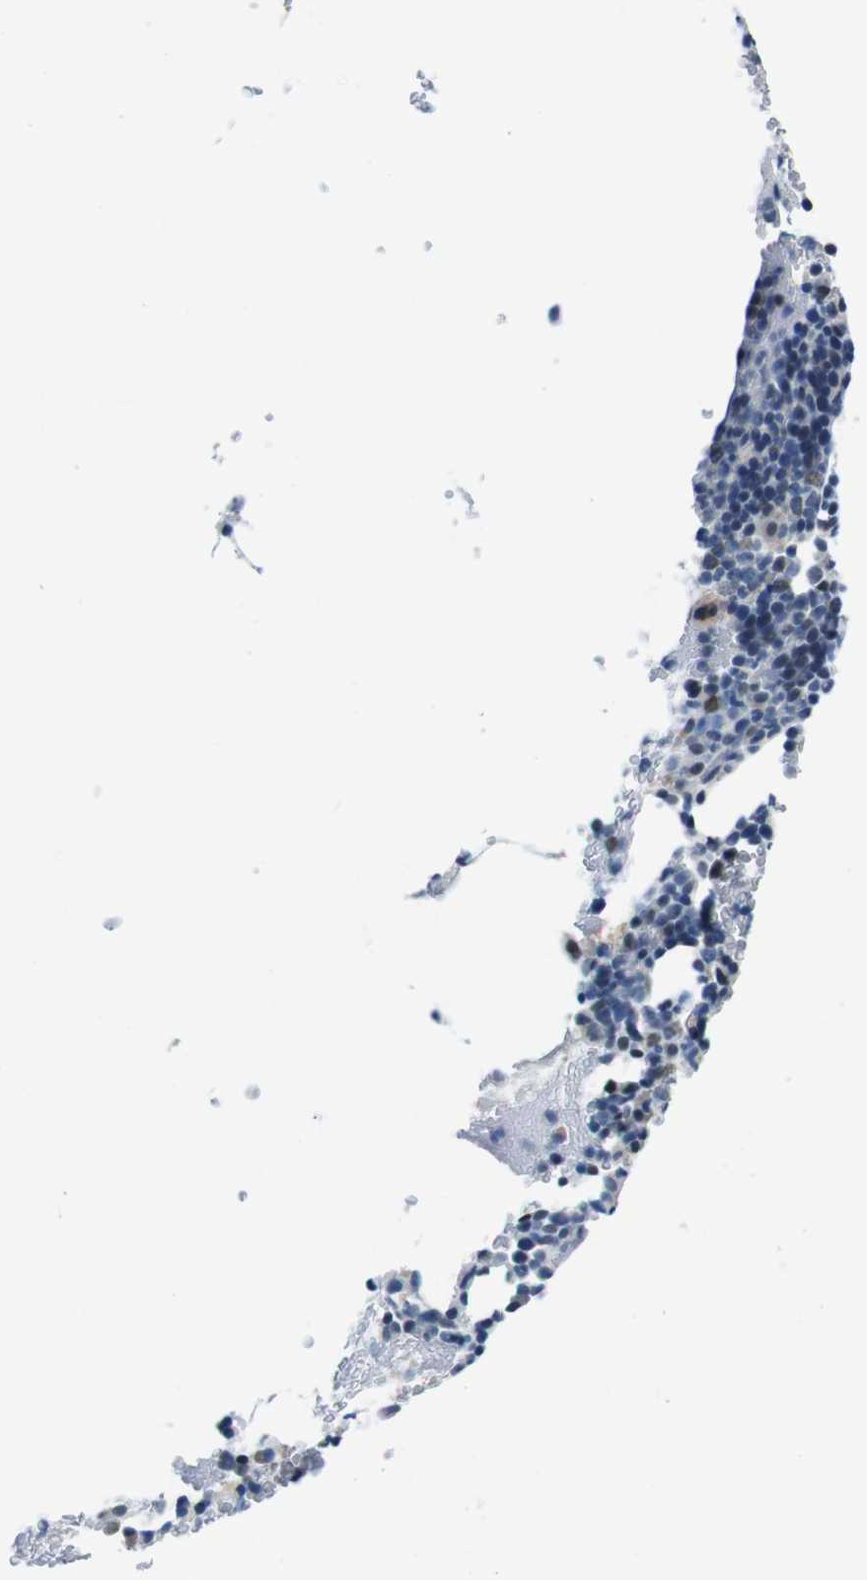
{"staining": {"intensity": "negative", "quantity": "none", "location": "none"}, "tissue": "bone marrow", "cell_type": "Hematopoietic cells", "image_type": "normal", "snomed": [{"axis": "morphology", "description": "Normal tissue, NOS"}, {"axis": "morphology", "description": "Inflammation, NOS"}, {"axis": "topography", "description": "Bone marrow"}], "caption": "The image demonstrates no significant staining in hematopoietic cells of bone marrow.", "gene": "CDHR2", "patient": {"sex": "male", "age": 72}}